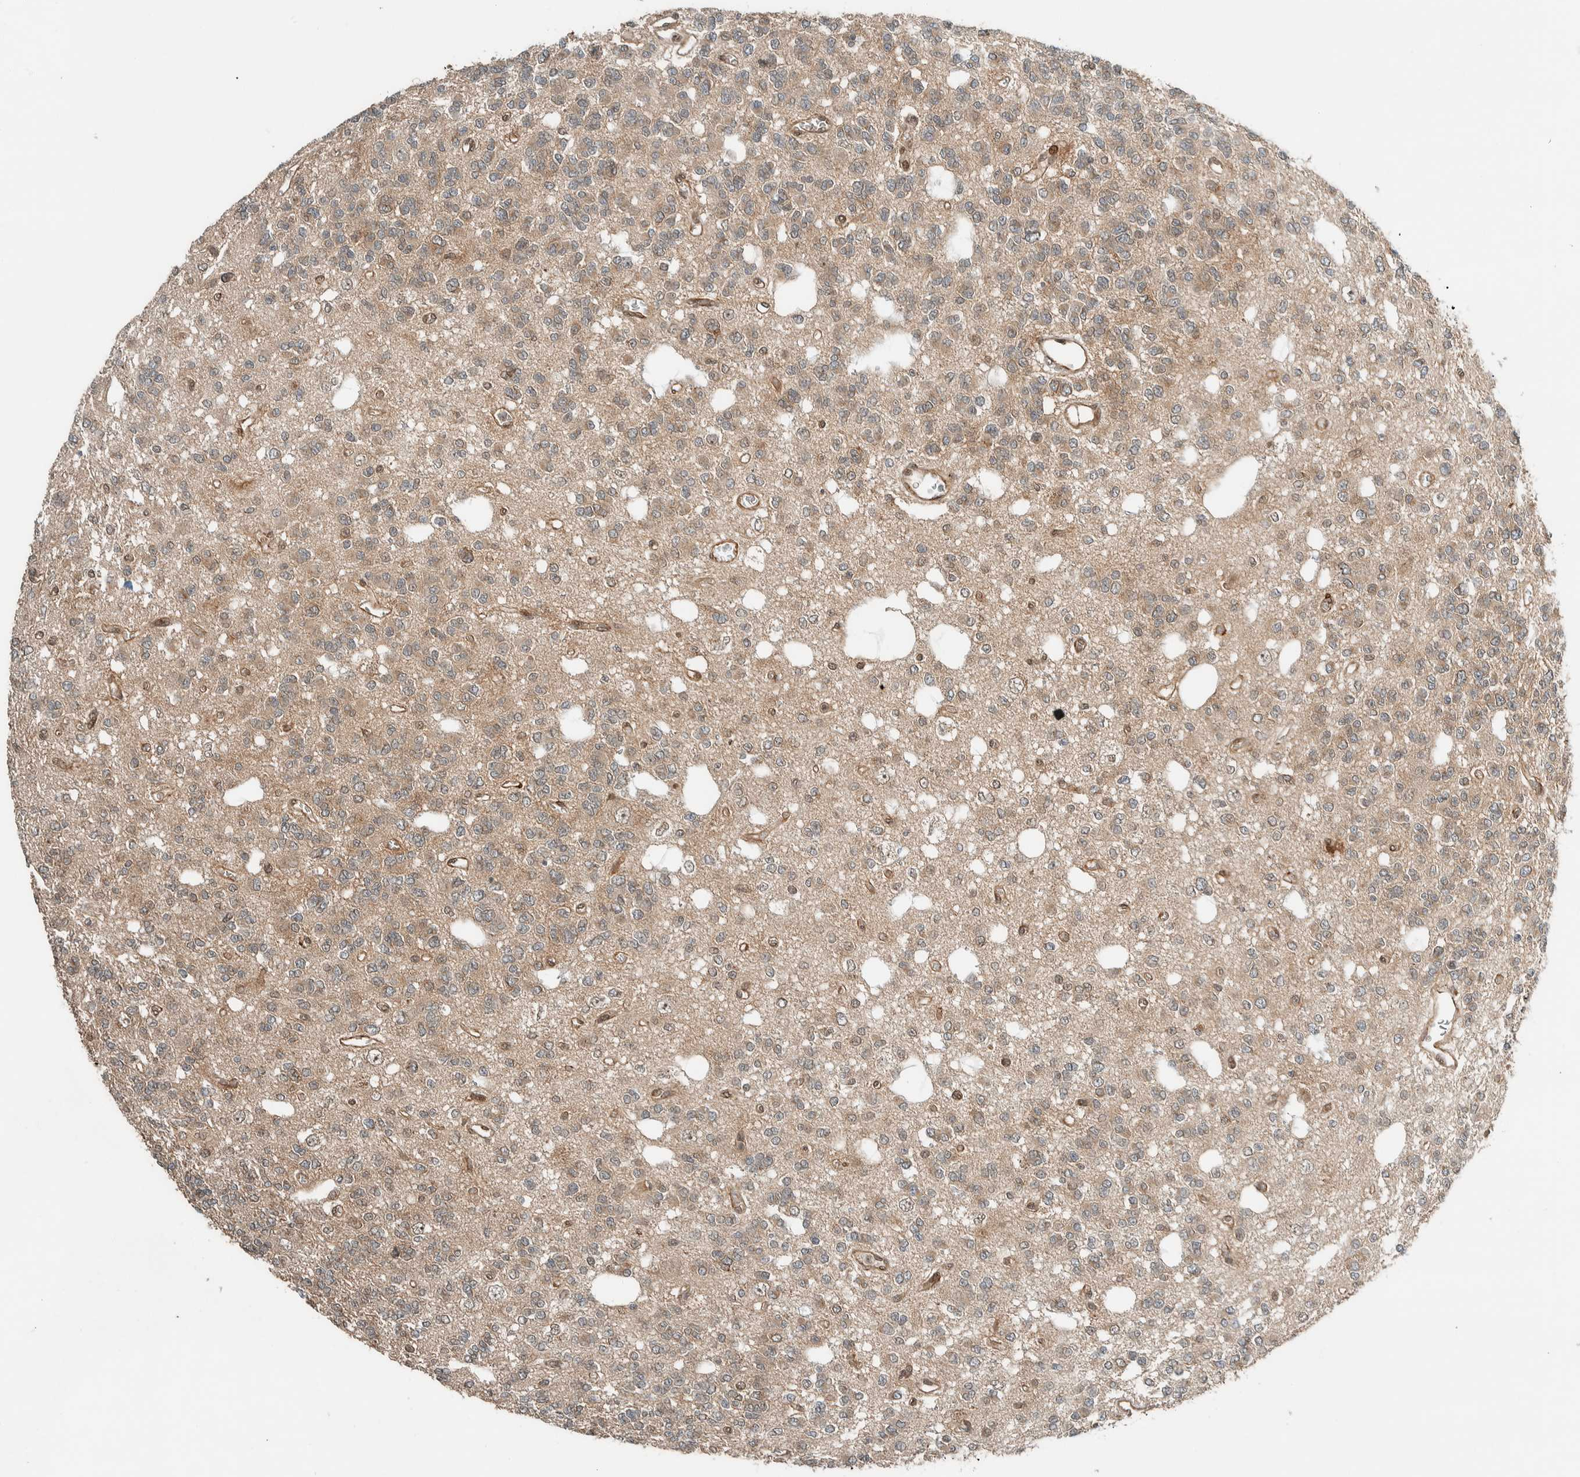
{"staining": {"intensity": "weak", "quantity": "<25%", "location": "cytoplasmic/membranous,nuclear"}, "tissue": "glioma", "cell_type": "Tumor cells", "image_type": "cancer", "snomed": [{"axis": "morphology", "description": "Glioma, malignant, Low grade"}, {"axis": "topography", "description": "Brain"}], "caption": "Immunohistochemical staining of glioma demonstrates no significant expression in tumor cells.", "gene": "STXBP4", "patient": {"sex": "male", "age": 38}}